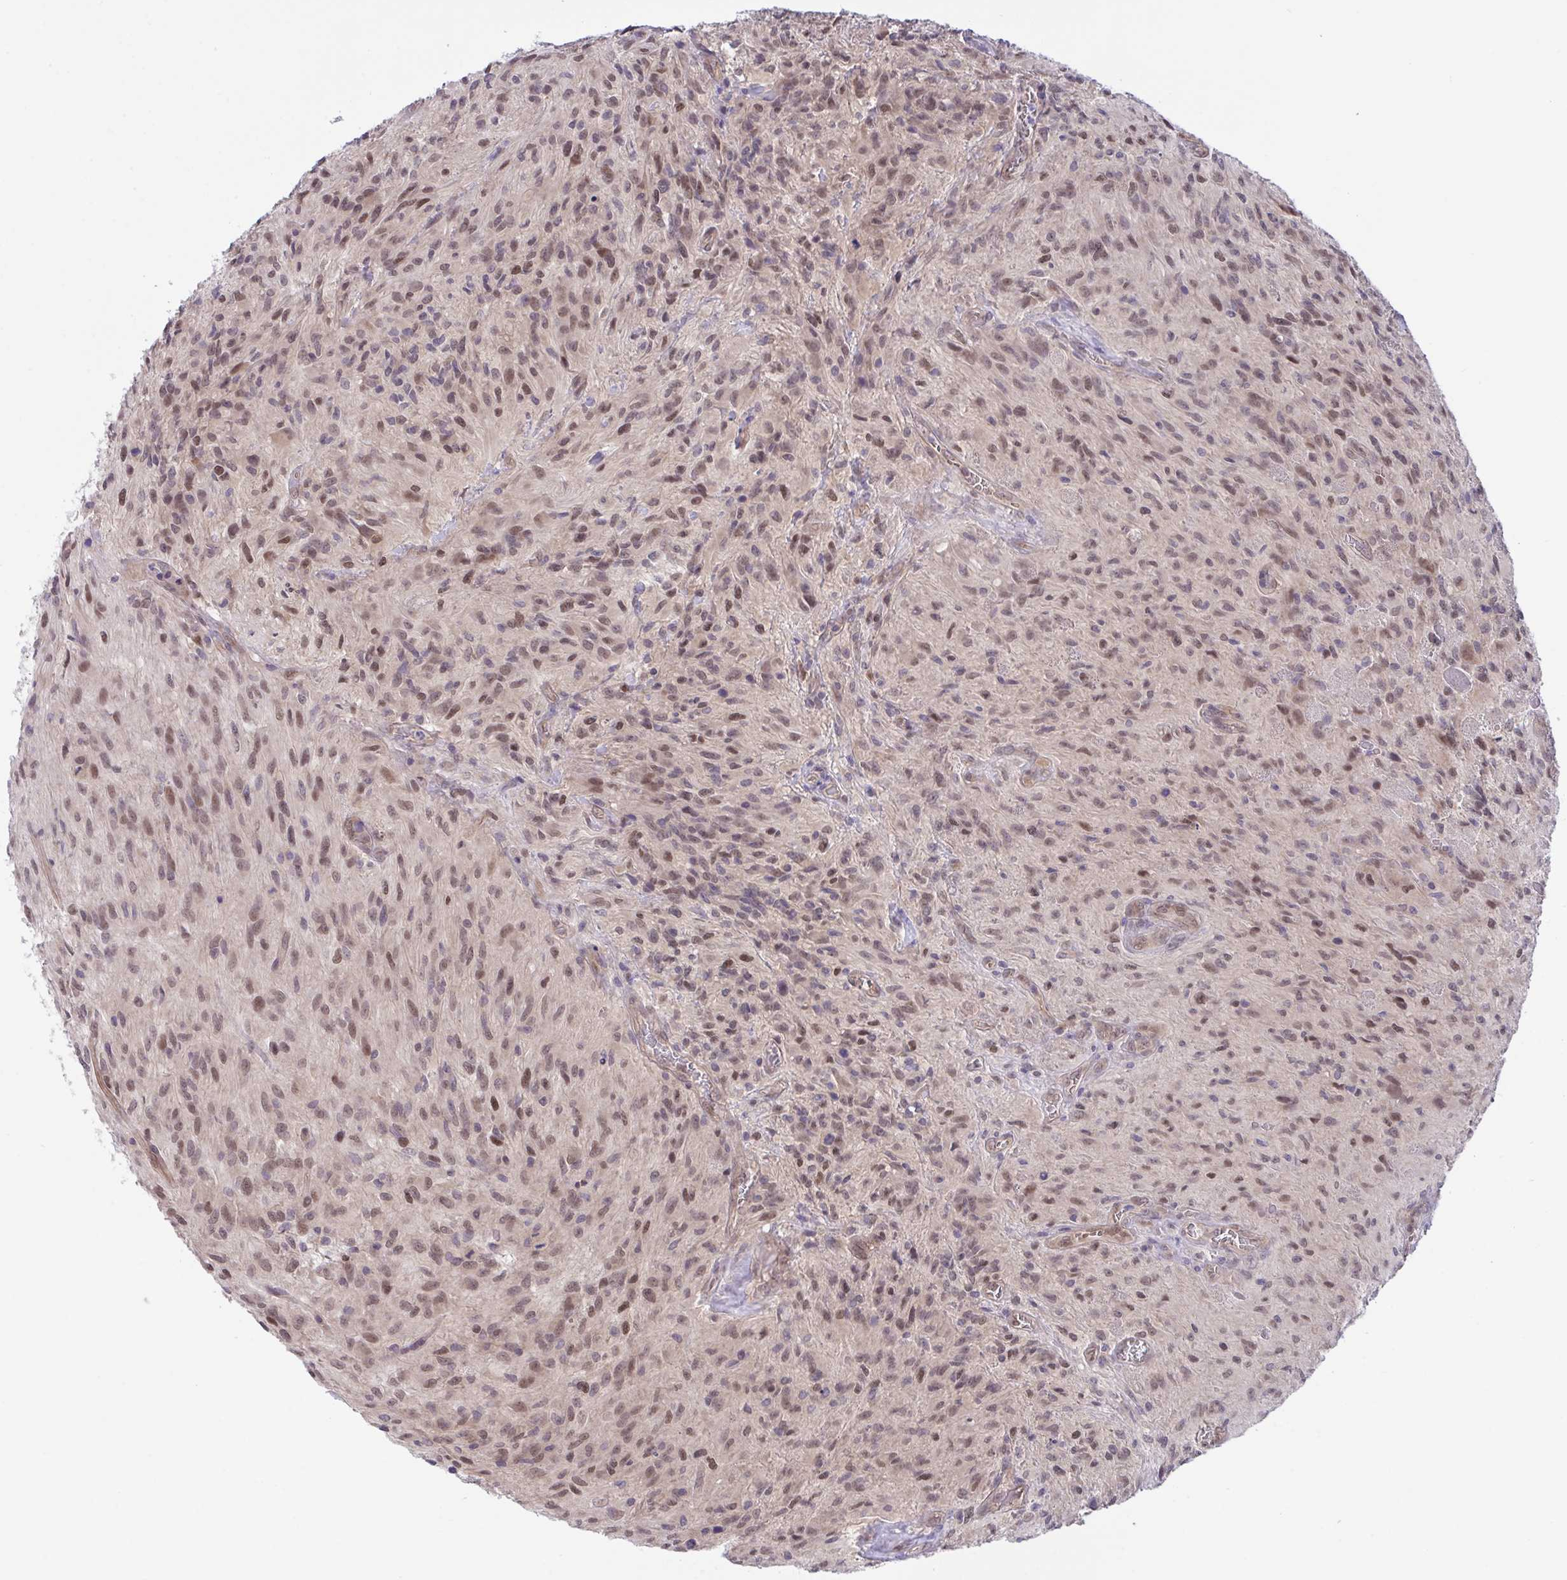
{"staining": {"intensity": "moderate", "quantity": ">75%", "location": "nuclear"}, "tissue": "glioma", "cell_type": "Tumor cells", "image_type": "cancer", "snomed": [{"axis": "morphology", "description": "Glioma, malignant, High grade"}, {"axis": "topography", "description": "Brain"}], "caption": "Moderate nuclear expression is appreciated in approximately >75% of tumor cells in glioma.", "gene": "ZNF444", "patient": {"sex": "male", "age": 47}}